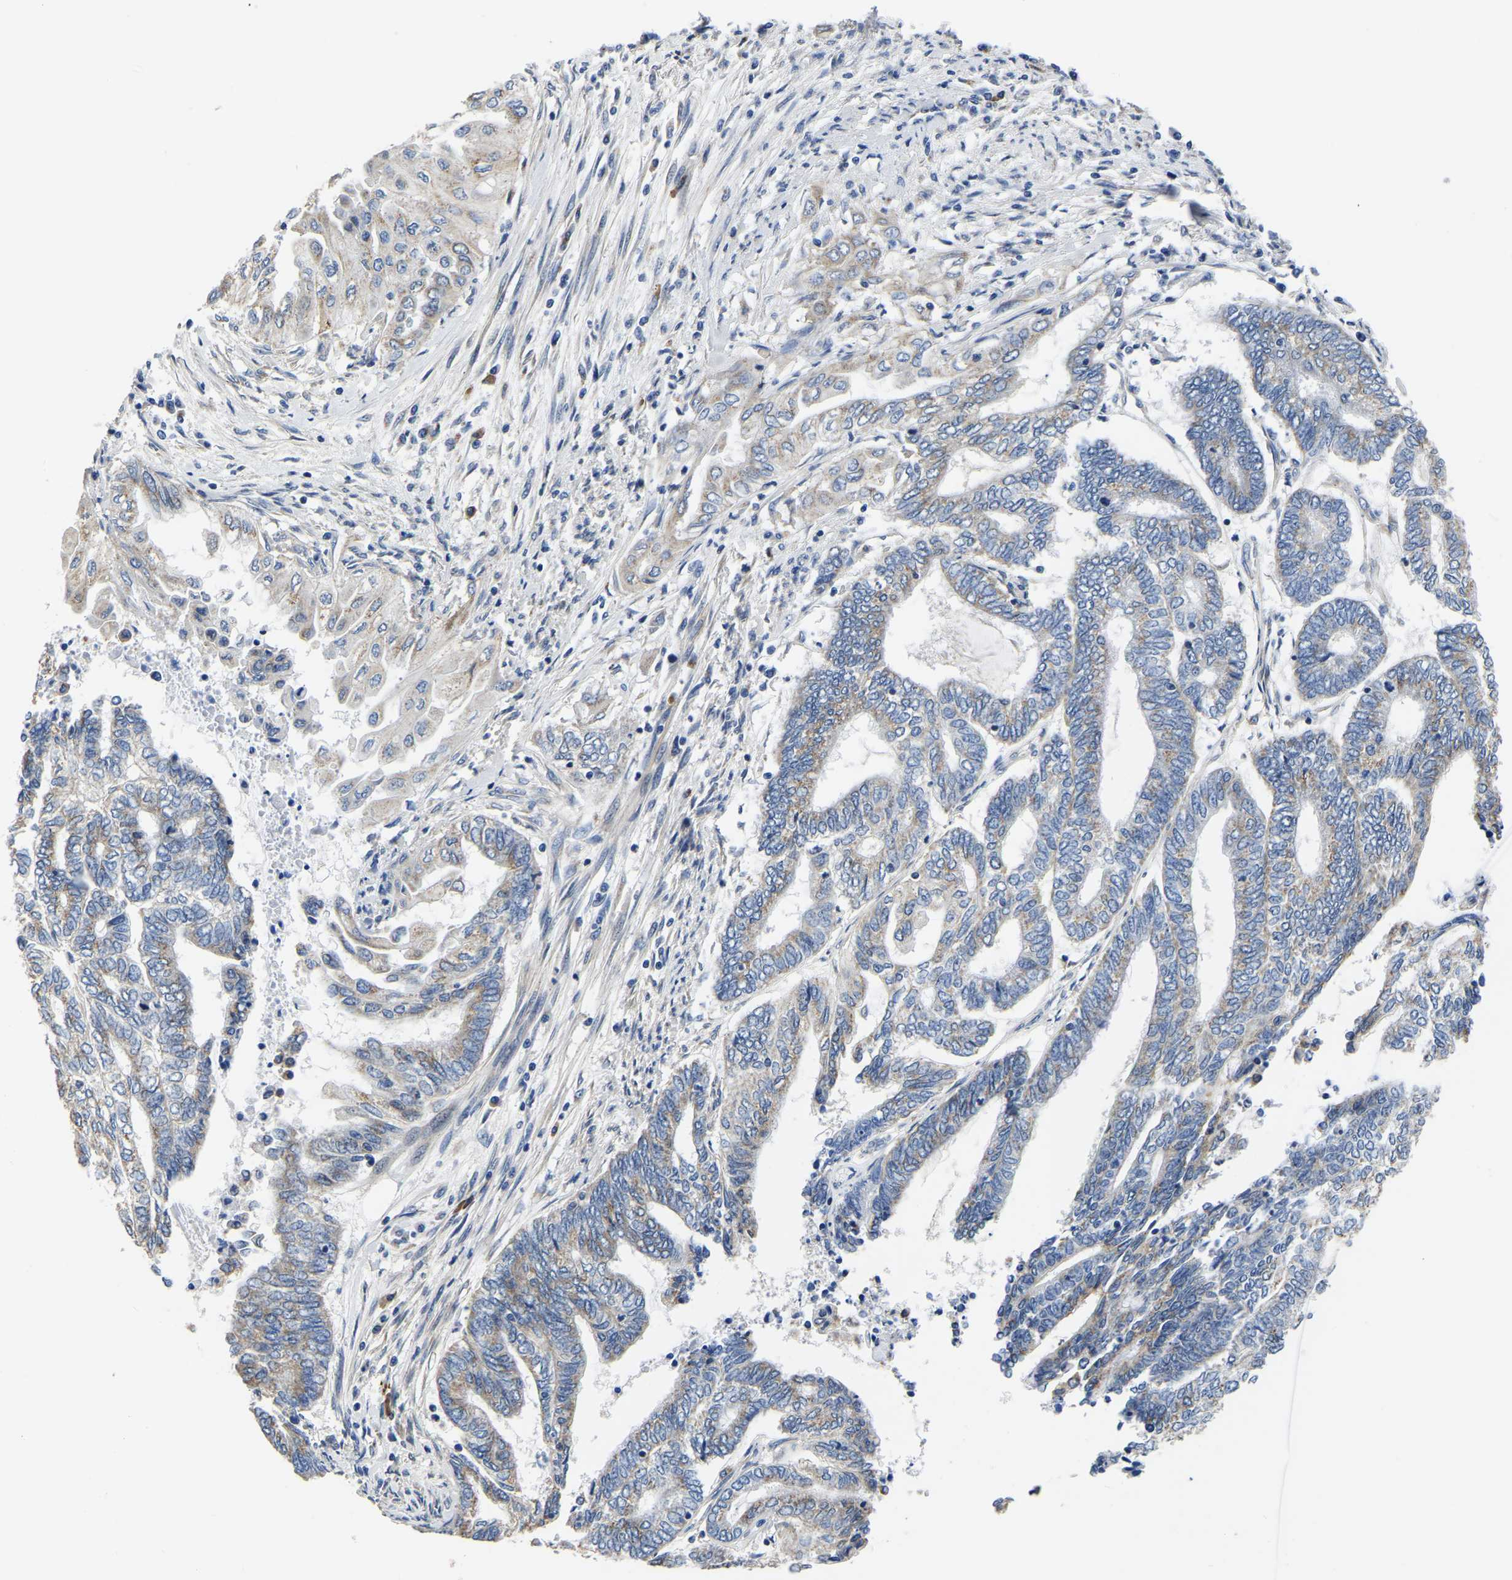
{"staining": {"intensity": "weak", "quantity": "25%-75%", "location": "cytoplasmic/membranous"}, "tissue": "endometrial cancer", "cell_type": "Tumor cells", "image_type": "cancer", "snomed": [{"axis": "morphology", "description": "Adenocarcinoma, NOS"}, {"axis": "topography", "description": "Uterus"}, {"axis": "topography", "description": "Endometrium"}], "caption": "The immunohistochemical stain shows weak cytoplasmic/membranous positivity in tumor cells of adenocarcinoma (endometrial) tissue.", "gene": "PDLIM7", "patient": {"sex": "female", "age": 70}}